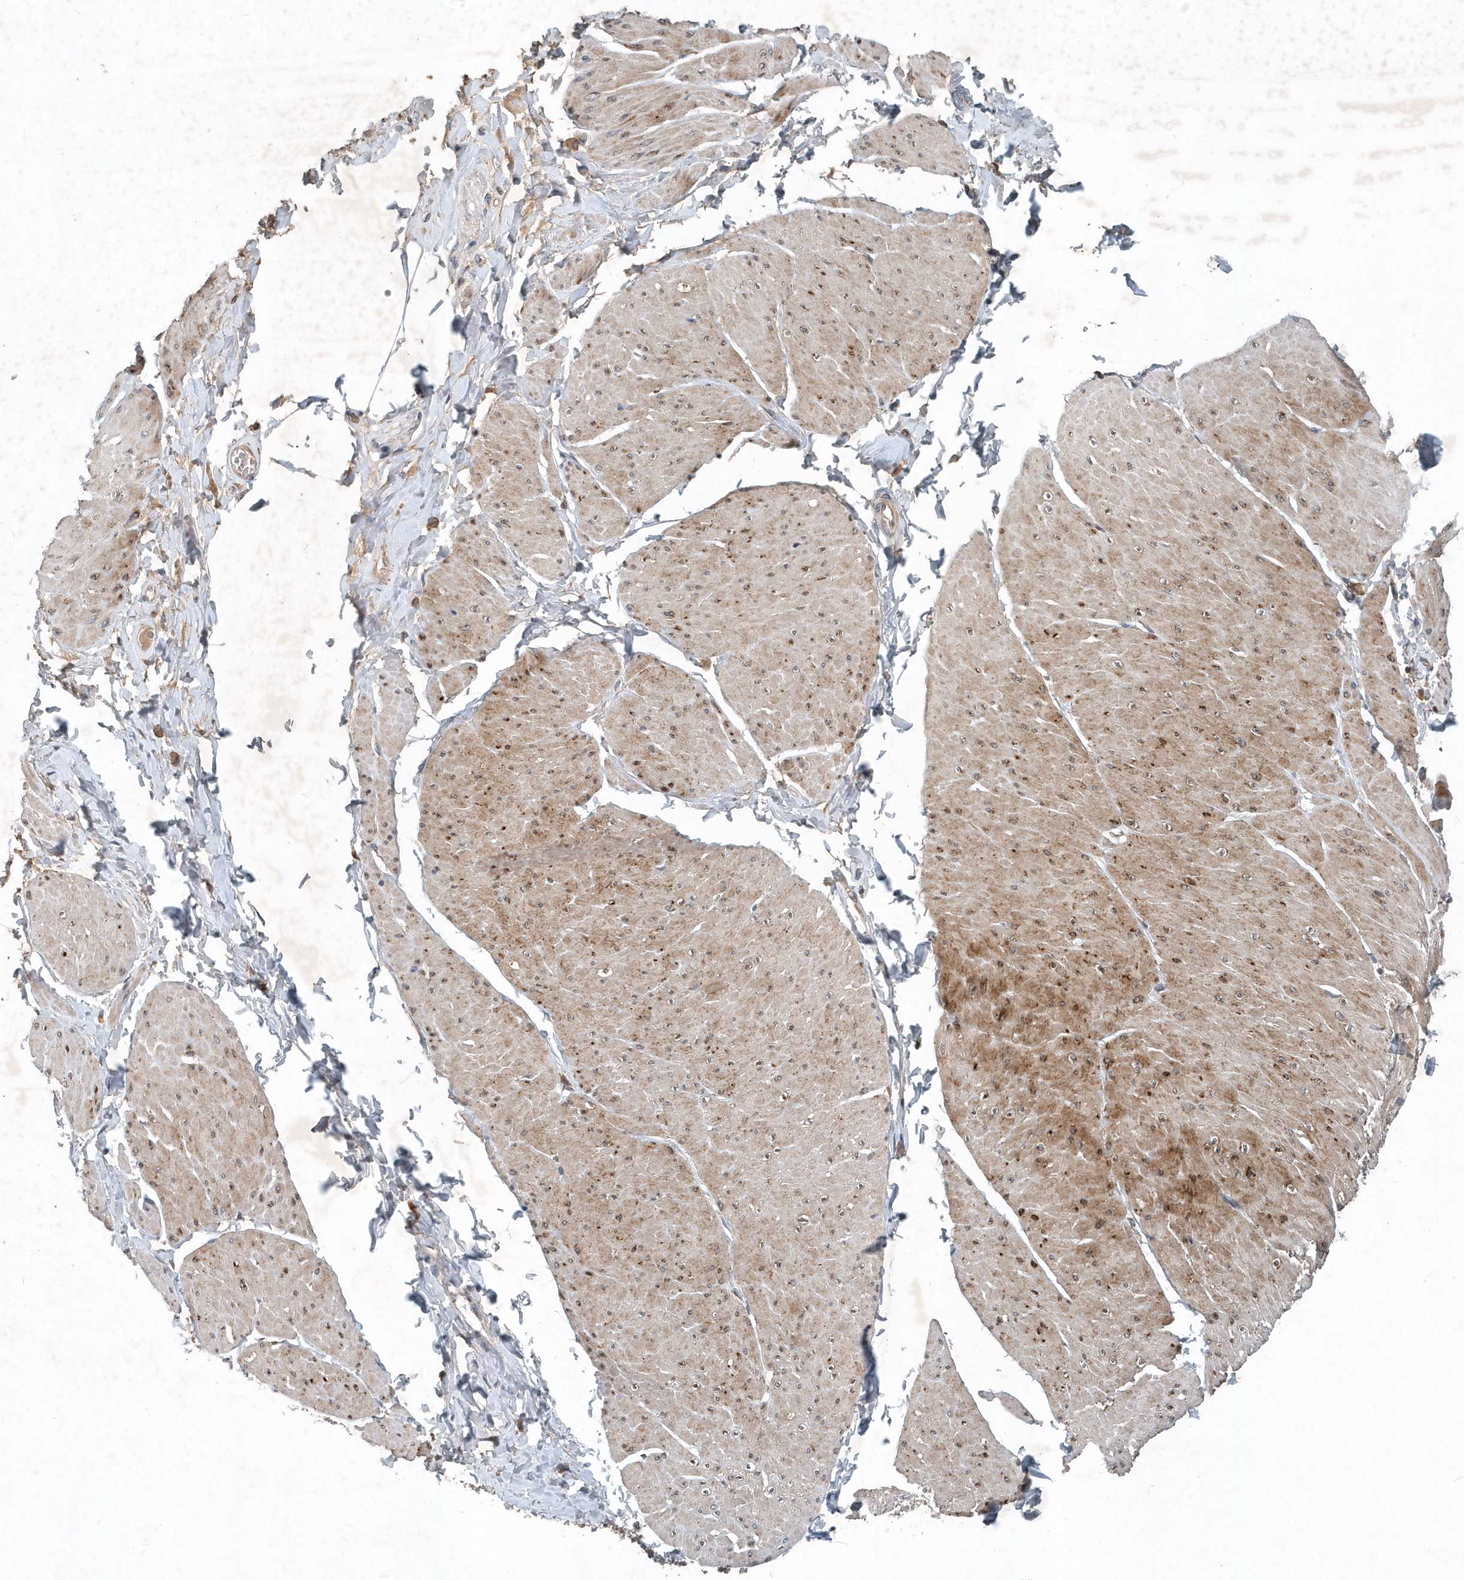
{"staining": {"intensity": "moderate", "quantity": "<25%", "location": "cytoplasmic/membranous"}, "tissue": "smooth muscle", "cell_type": "Smooth muscle cells", "image_type": "normal", "snomed": [{"axis": "morphology", "description": "Urothelial carcinoma, High grade"}, {"axis": "topography", "description": "Urinary bladder"}], "caption": "Immunohistochemistry (DAB (3,3'-diaminobenzidine)) staining of normal smooth muscle reveals moderate cytoplasmic/membranous protein staining in about <25% of smooth muscle cells.", "gene": "SCFD2", "patient": {"sex": "male", "age": 46}}